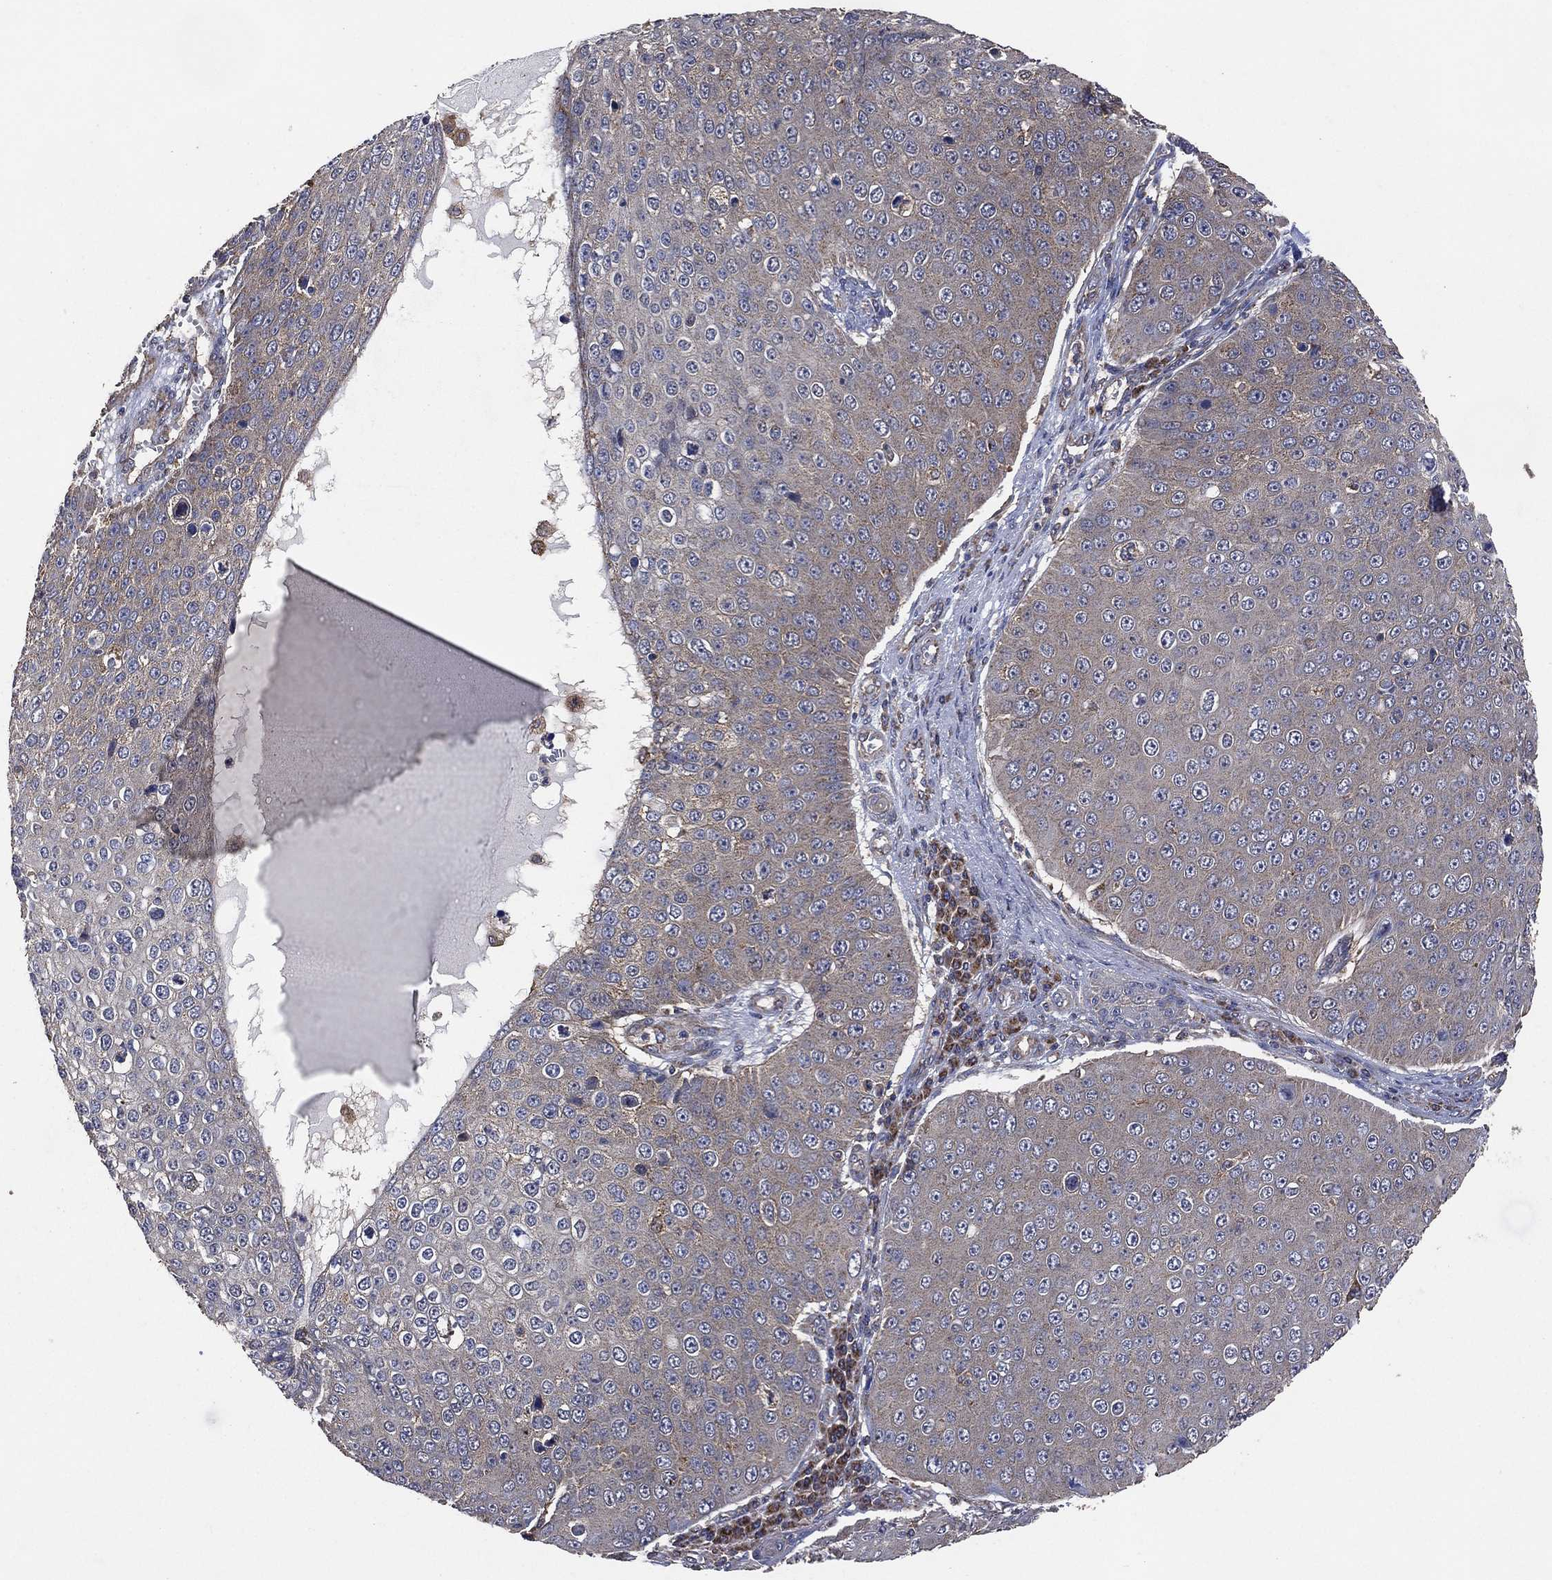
{"staining": {"intensity": "weak", "quantity": "25%-75%", "location": "cytoplasmic/membranous"}, "tissue": "skin cancer", "cell_type": "Tumor cells", "image_type": "cancer", "snomed": [{"axis": "morphology", "description": "Squamous cell carcinoma, NOS"}, {"axis": "topography", "description": "Skin"}], "caption": "This is an image of immunohistochemistry staining of skin squamous cell carcinoma, which shows weak staining in the cytoplasmic/membranous of tumor cells.", "gene": "LIMD1", "patient": {"sex": "male", "age": 71}}